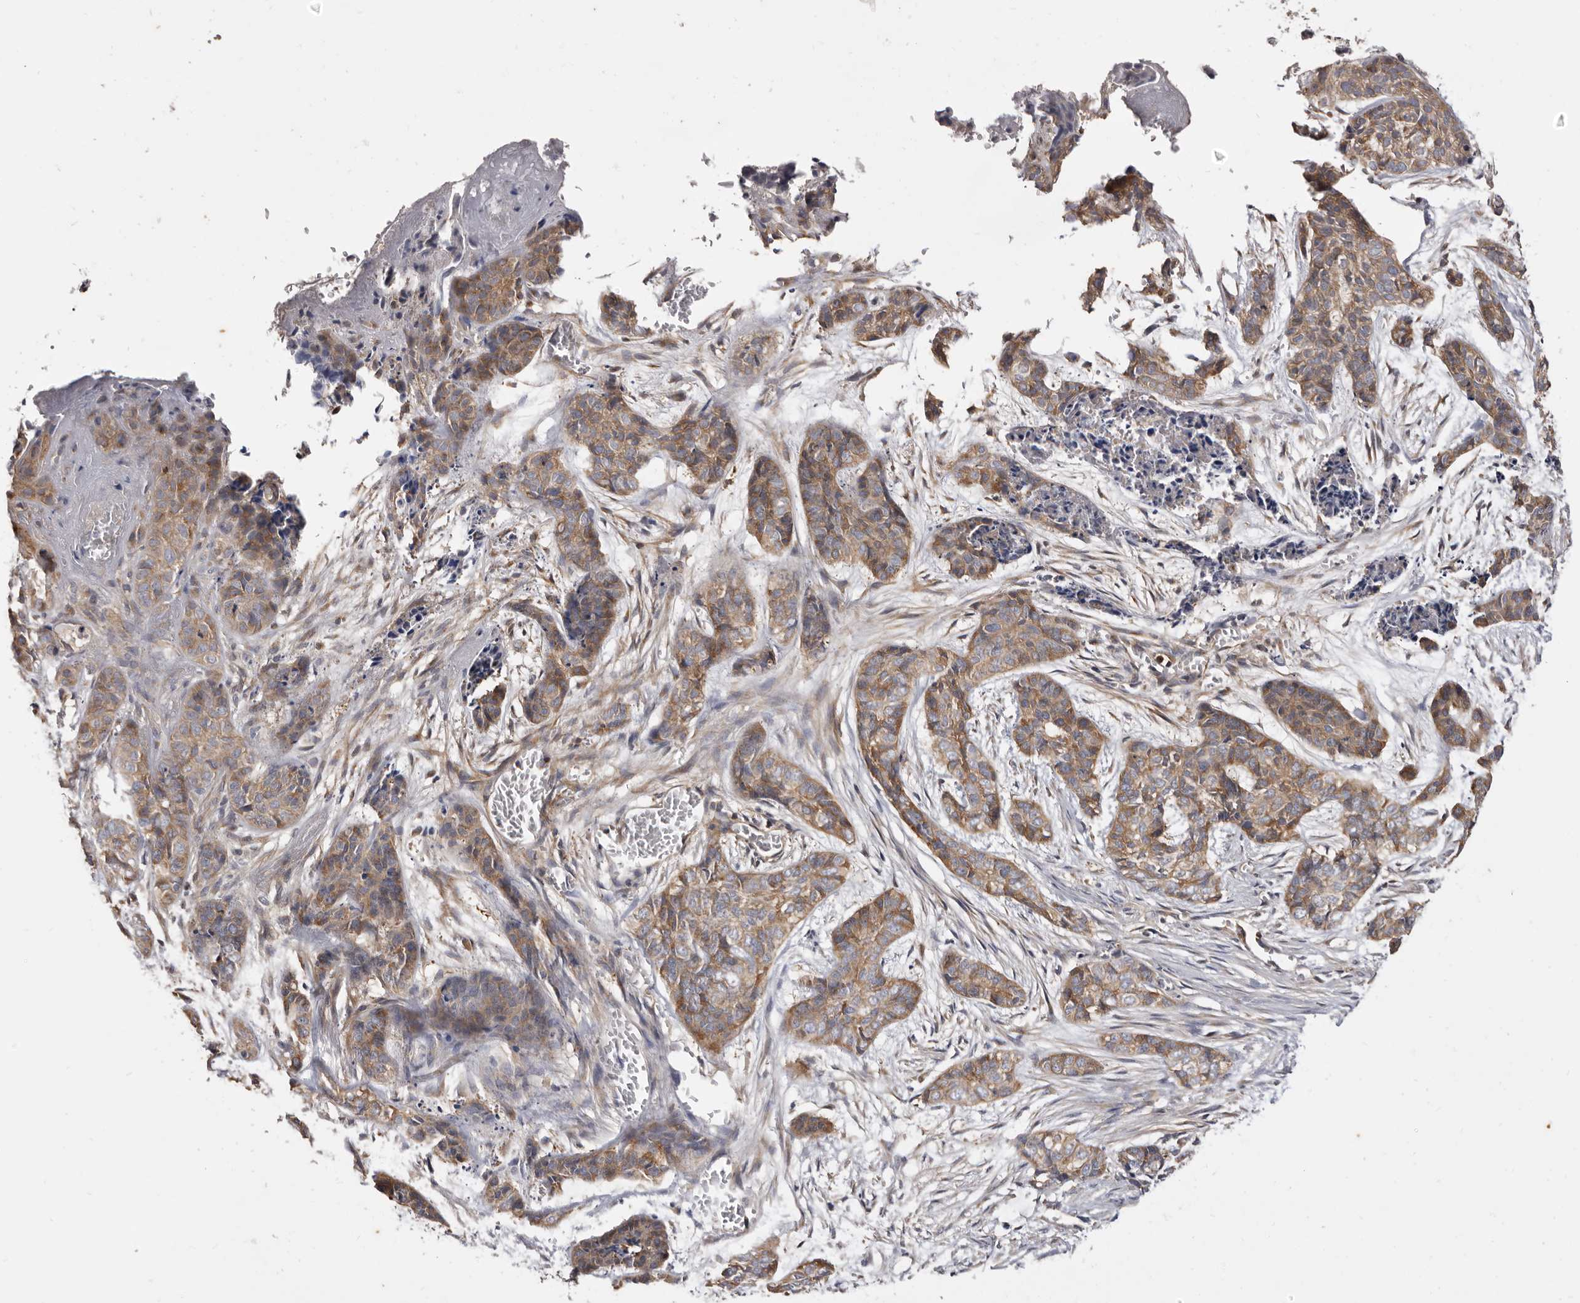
{"staining": {"intensity": "moderate", "quantity": ">75%", "location": "cytoplasmic/membranous"}, "tissue": "skin cancer", "cell_type": "Tumor cells", "image_type": "cancer", "snomed": [{"axis": "morphology", "description": "Basal cell carcinoma"}, {"axis": "topography", "description": "Skin"}], "caption": "The micrograph shows a brown stain indicating the presence of a protein in the cytoplasmic/membranous of tumor cells in skin cancer. (IHC, brightfield microscopy, high magnification).", "gene": "ADAMTS20", "patient": {"sex": "female", "age": 64}}